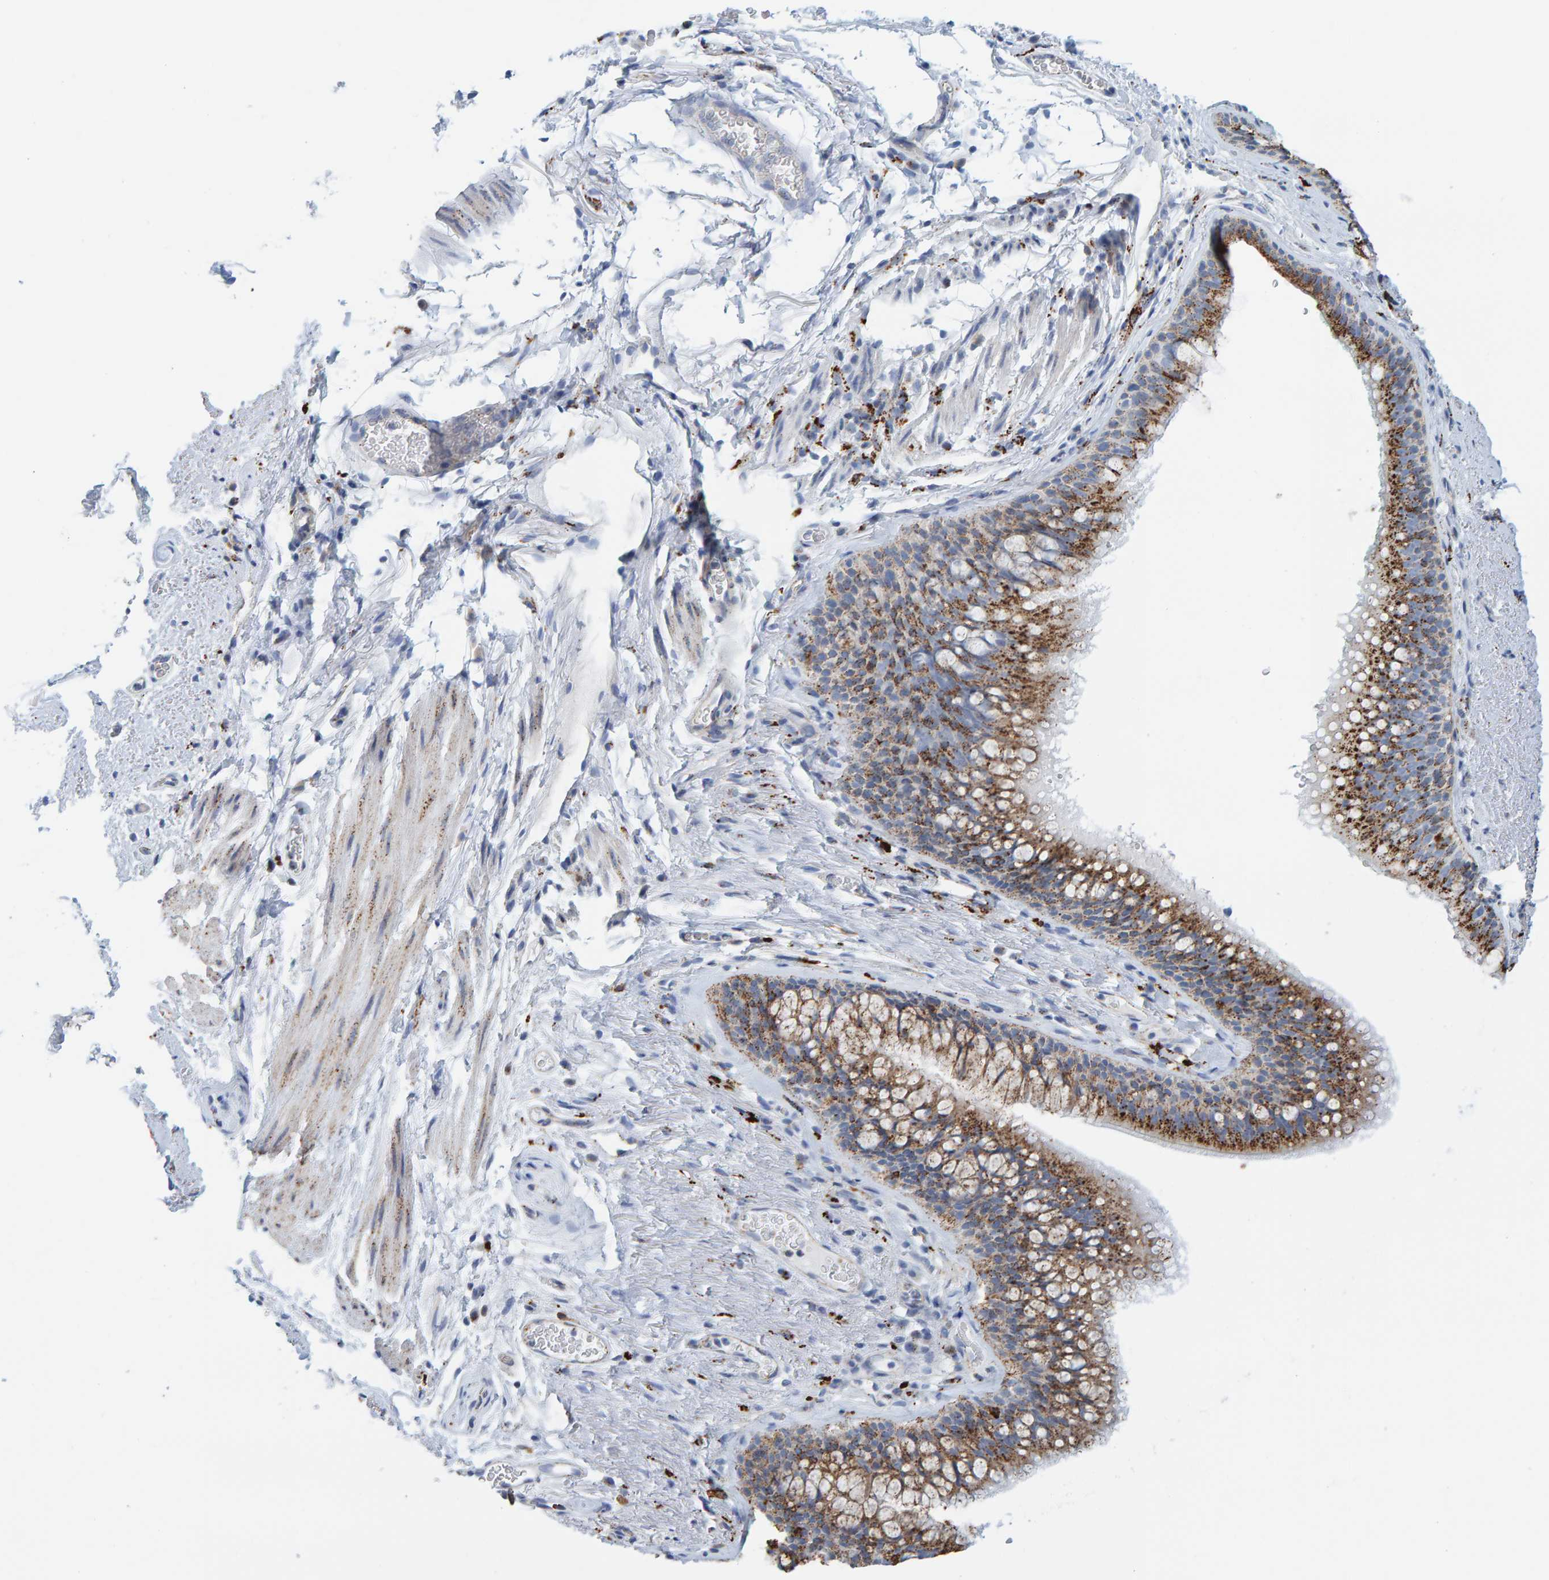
{"staining": {"intensity": "moderate", "quantity": ">75%", "location": "cytoplasmic/membranous"}, "tissue": "bronchus", "cell_type": "Respiratory epithelial cells", "image_type": "normal", "snomed": [{"axis": "morphology", "description": "Normal tissue, NOS"}, {"axis": "topography", "description": "Cartilage tissue"}, {"axis": "topography", "description": "Bronchus"}], "caption": "Human bronchus stained with a brown dye displays moderate cytoplasmic/membranous positive staining in about >75% of respiratory epithelial cells.", "gene": "BIN3", "patient": {"sex": "female", "age": 53}}